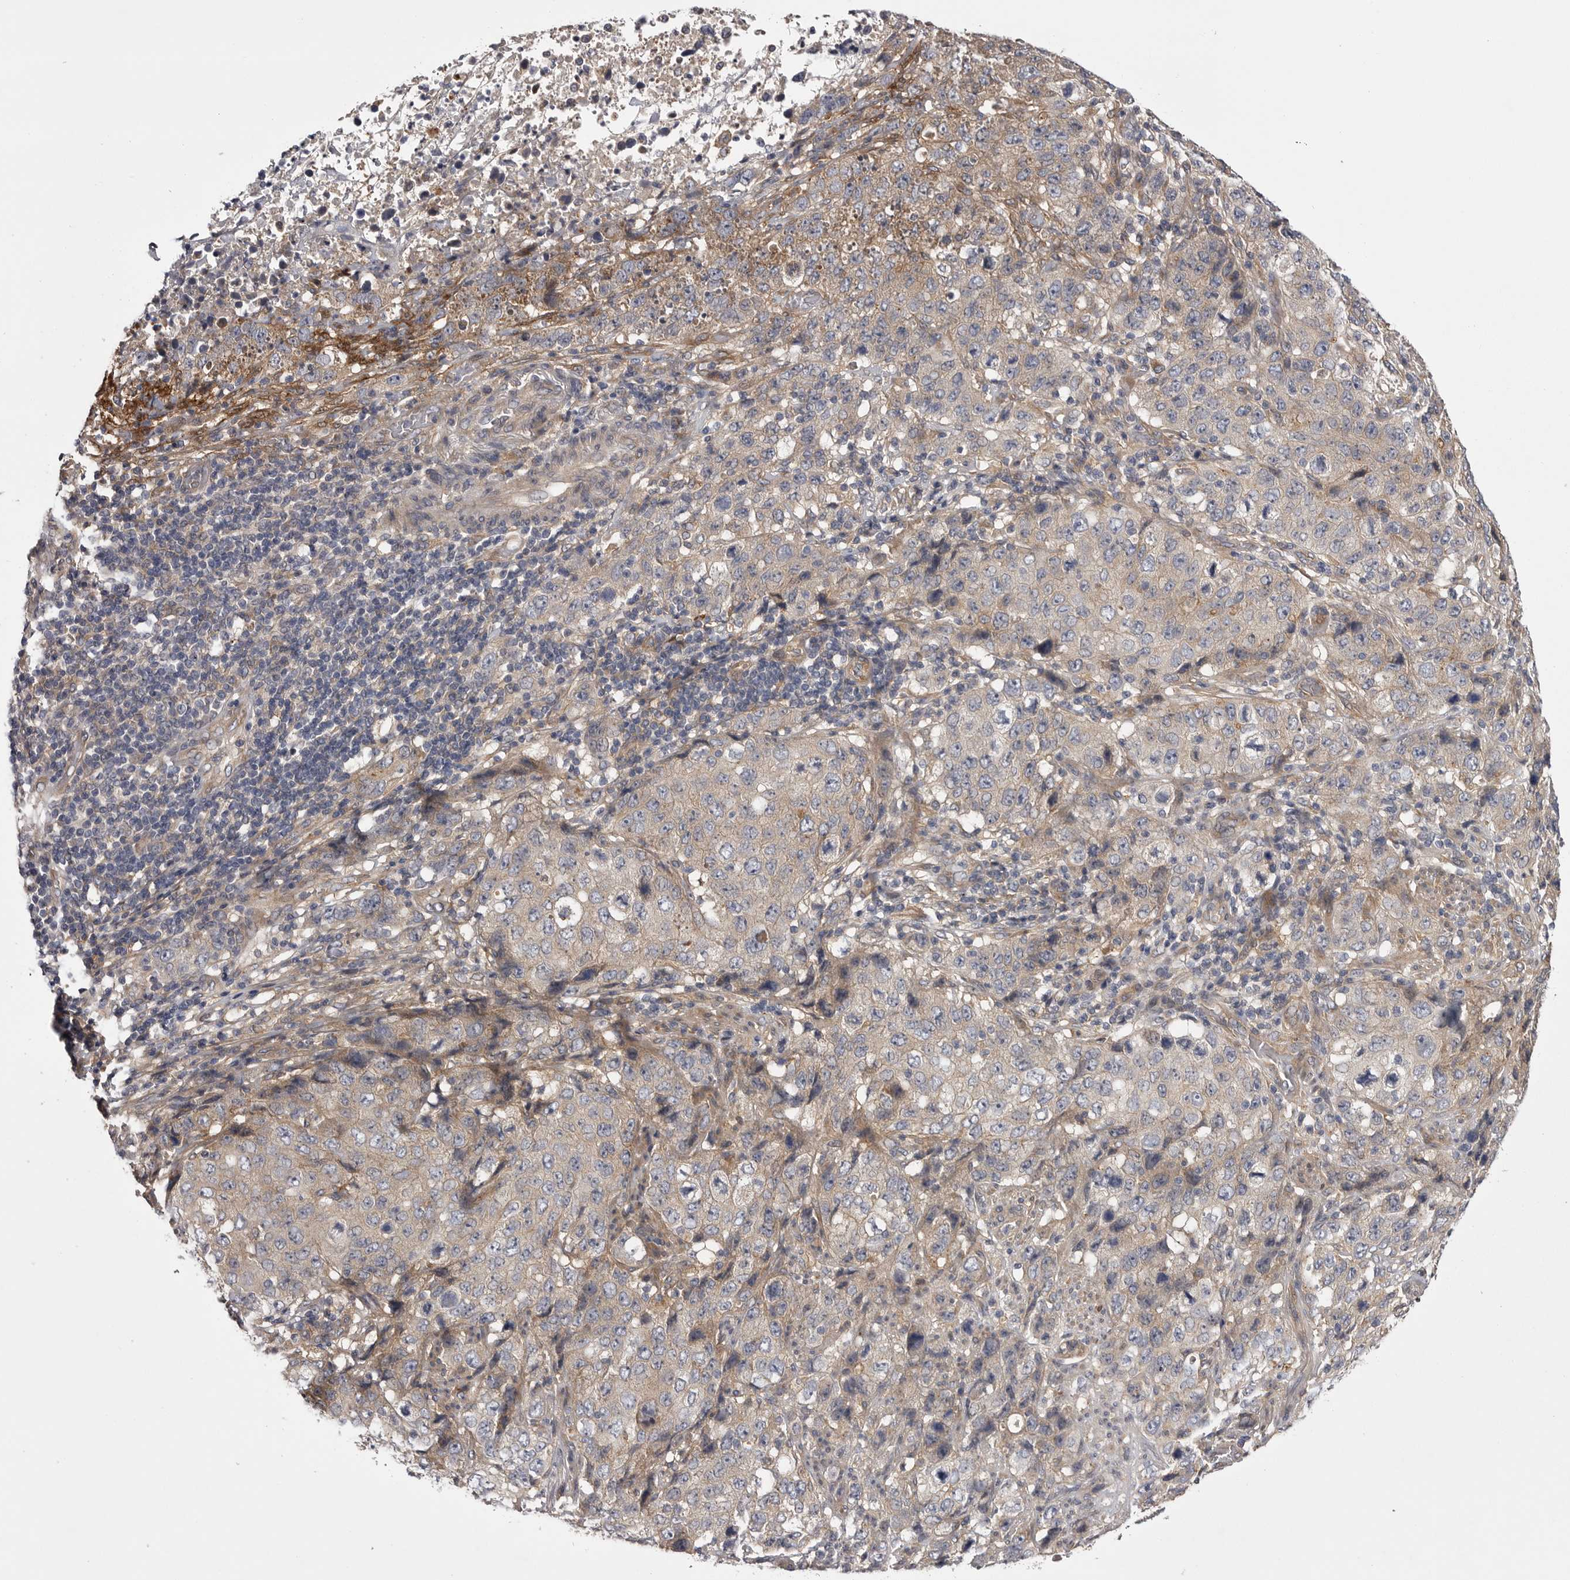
{"staining": {"intensity": "weak", "quantity": "<25%", "location": "cytoplasmic/membranous"}, "tissue": "stomach cancer", "cell_type": "Tumor cells", "image_type": "cancer", "snomed": [{"axis": "morphology", "description": "Adenocarcinoma, NOS"}, {"axis": "topography", "description": "Stomach"}], "caption": "Stomach adenocarcinoma stained for a protein using immunohistochemistry demonstrates no expression tumor cells.", "gene": "OSBPL9", "patient": {"sex": "male", "age": 48}}